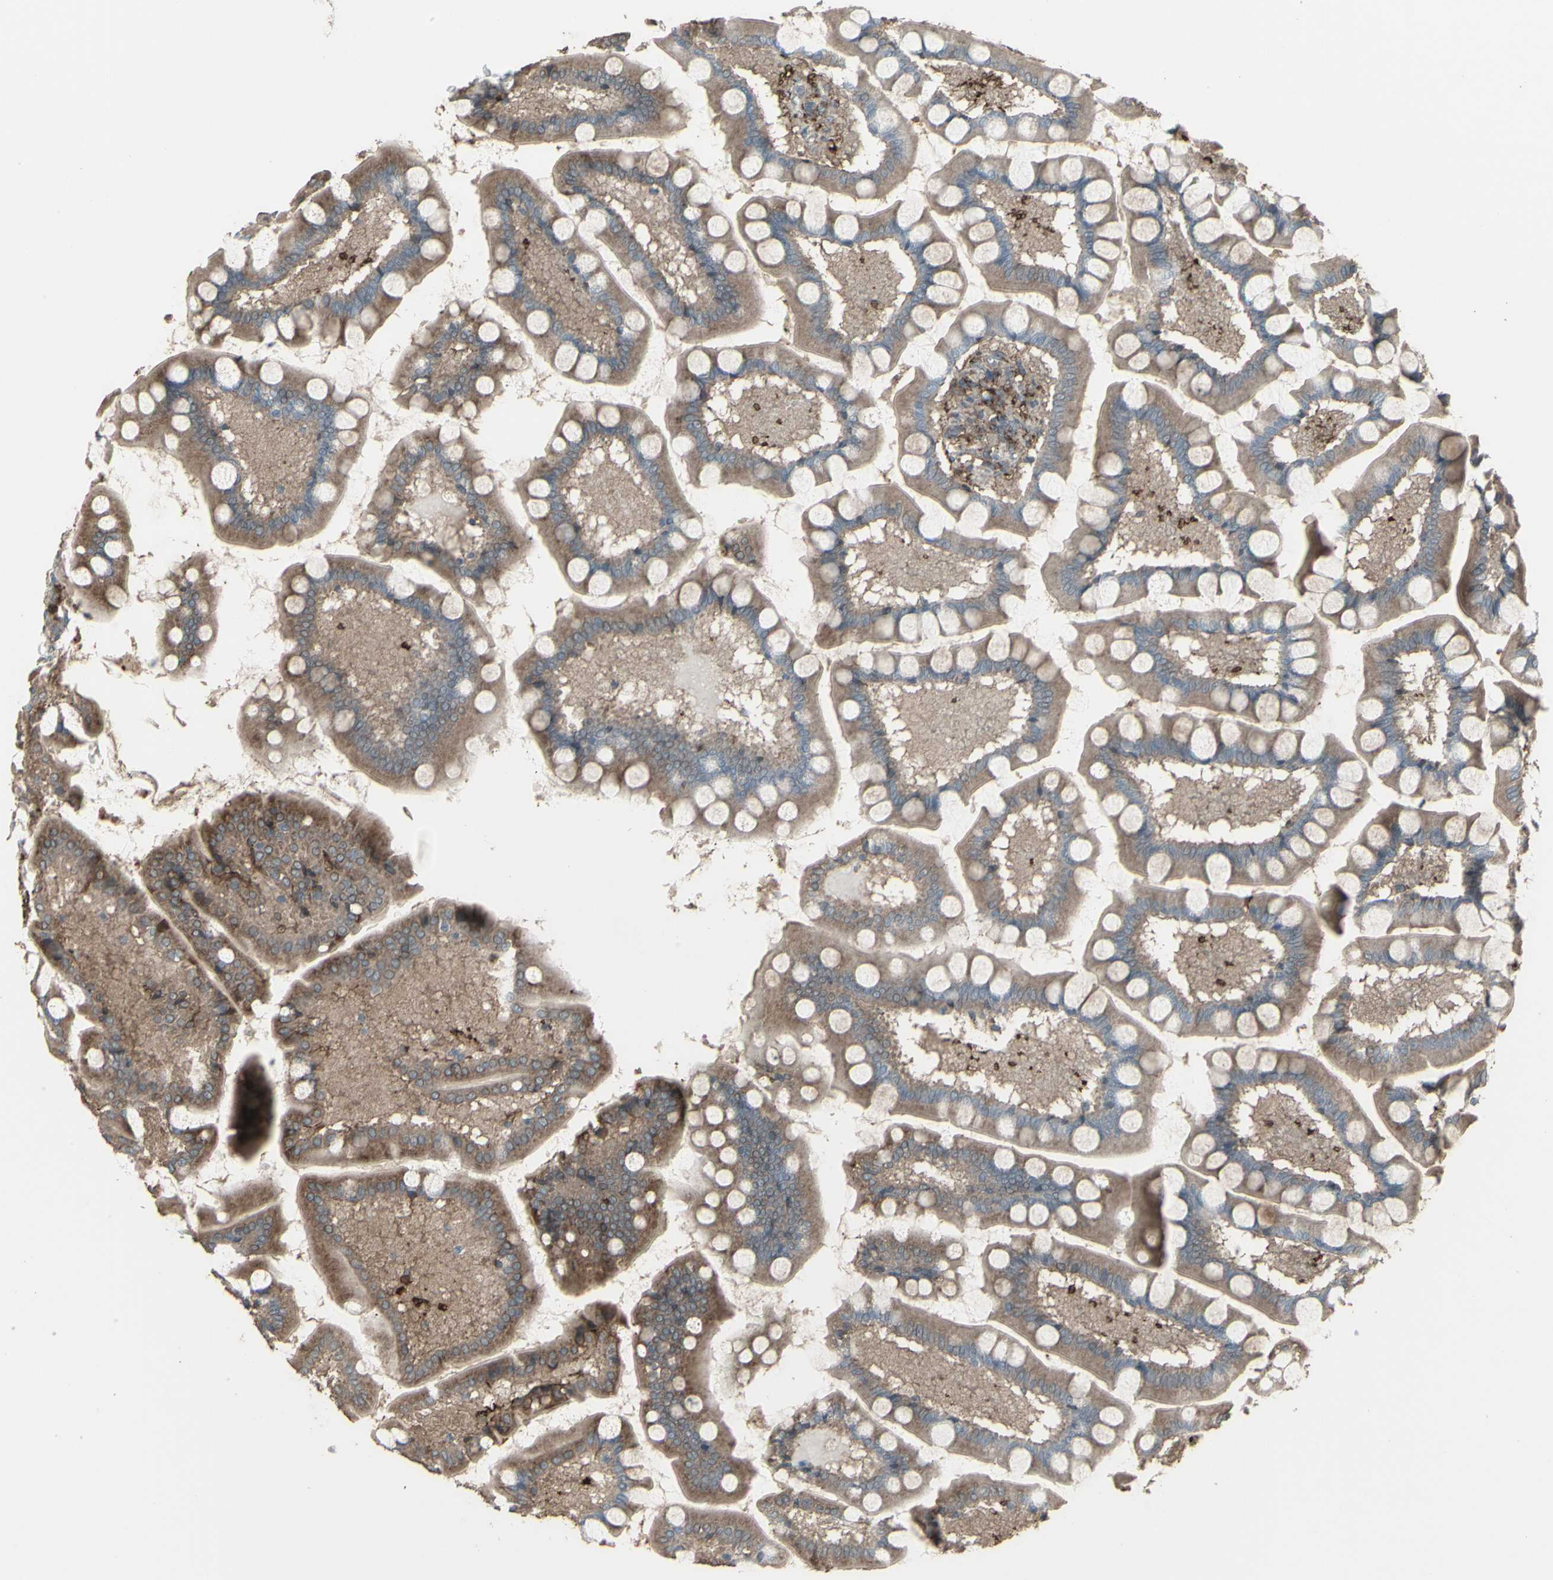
{"staining": {"intensity": "moderate", "quantity": ">75%", "location": "cytoplasmic/membranous"}, "tissue": "small intestine", "cell_type": "Glandular cells", "image_type": "normal", "snomed": [{"axis": "morphology", "description": "Normal tissue, NOS"}, {"axis": "topography", "description": "Small intestine"}], "caption": "A high-resolution micrograph shows IHC staining of benign small intestine, which exhibits moderate cytoplasmic/membranous positivity in about >75% of glandular cells. The staining was performed using DAB, with brown indicating positive protein expression. Nuclei are stained blue with hematoxylin.", "gene": "SMO", "patient": {"sex": "male", "age": 41}}